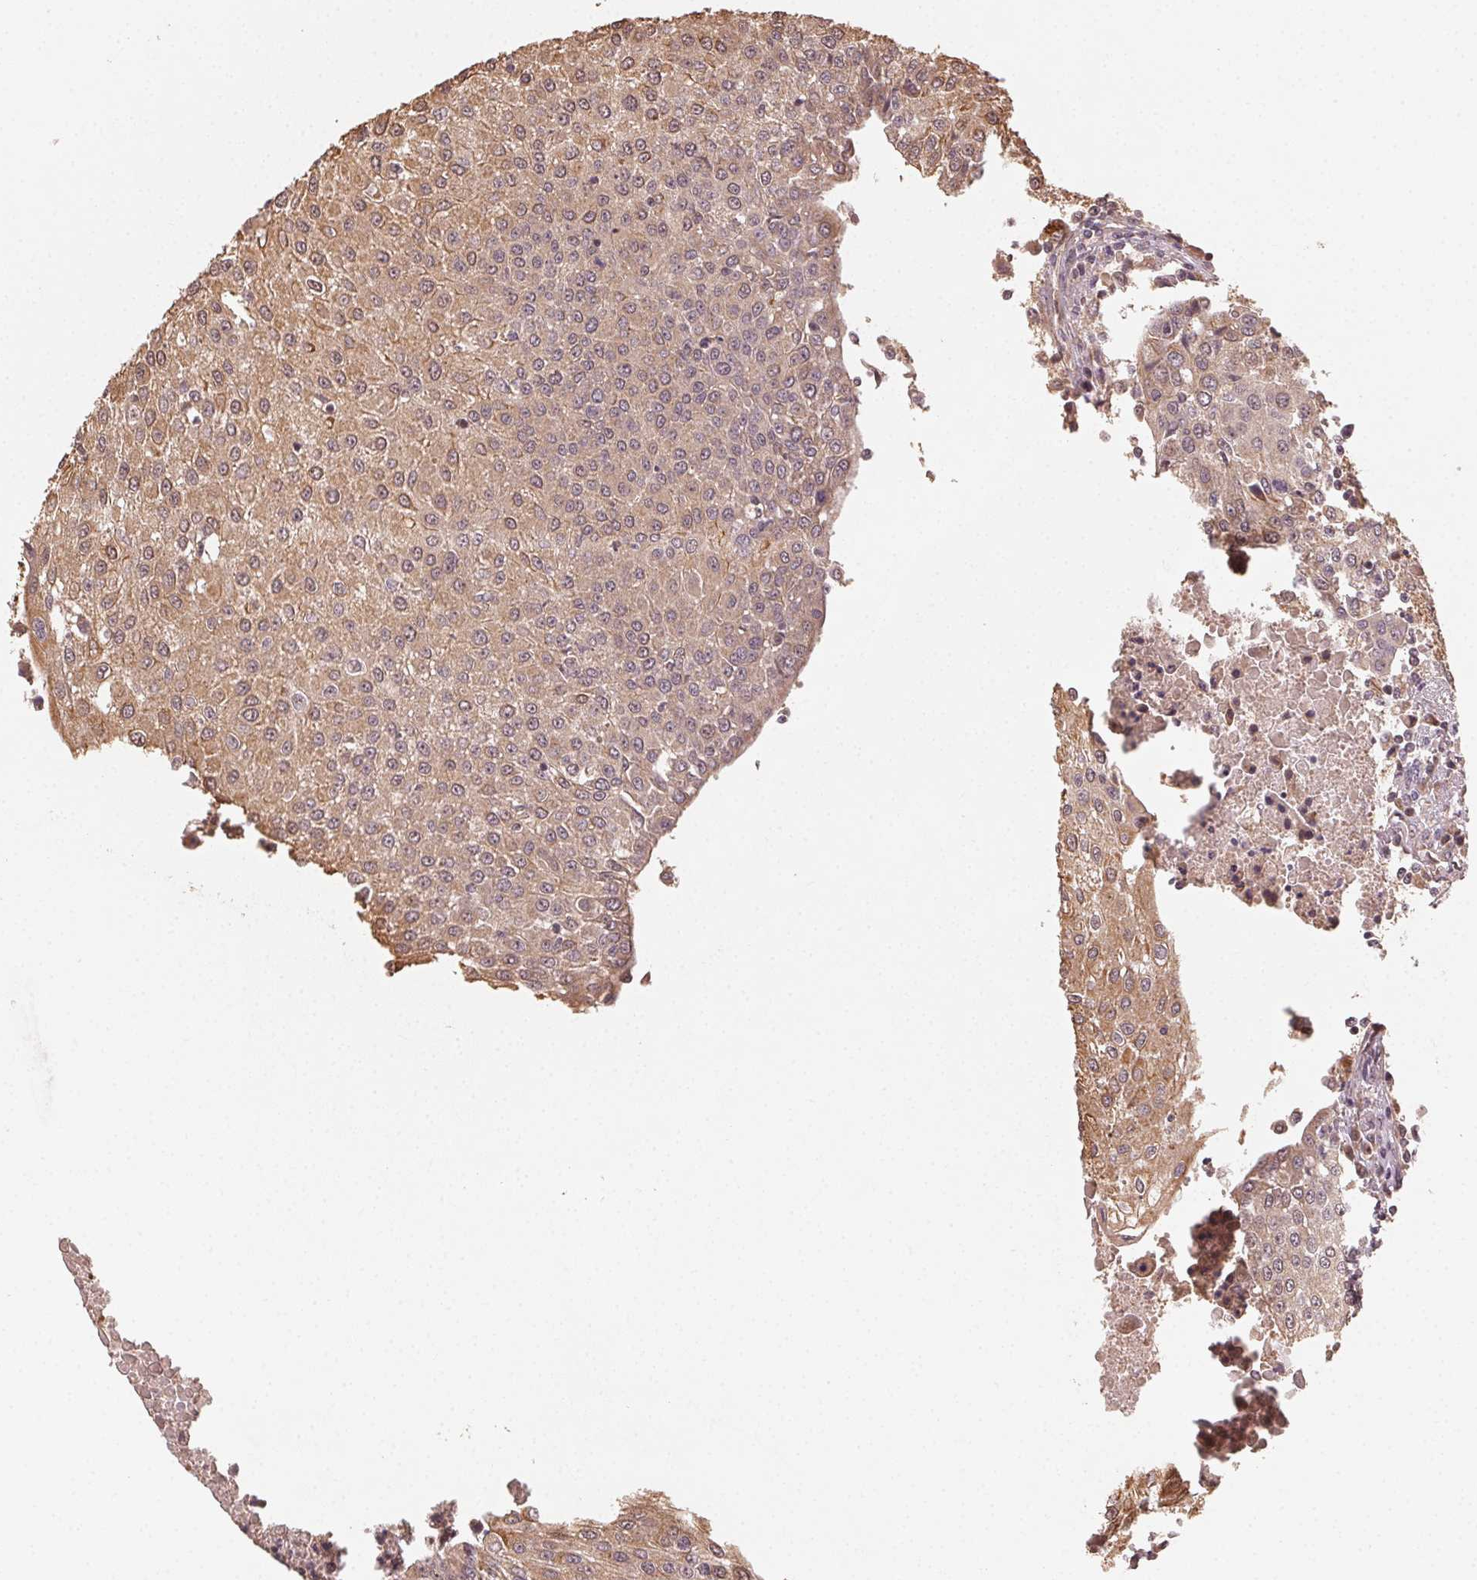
{"staining": {"intensity": "moderate", "quantity": ">75%", "location": "cytoplasmic/membranous"}, "tissue": "urothelial cancer", "cell_type": "Tumor cells", "image_type": "cancer", "snomed": [{"axis": "morphology", "description": "Urothelial carcinoma, High grade"}, {"axis": "topography", "description": "Urinary bladder"}], "caption": "The histopathology image exhibits staining of urothelial cancer, revealing moderate cytoplasmic/membranous protein staining (brown color) within tumor cells.", "gene": "WBP2", "patient": {"sex": "female", "age": 85}}